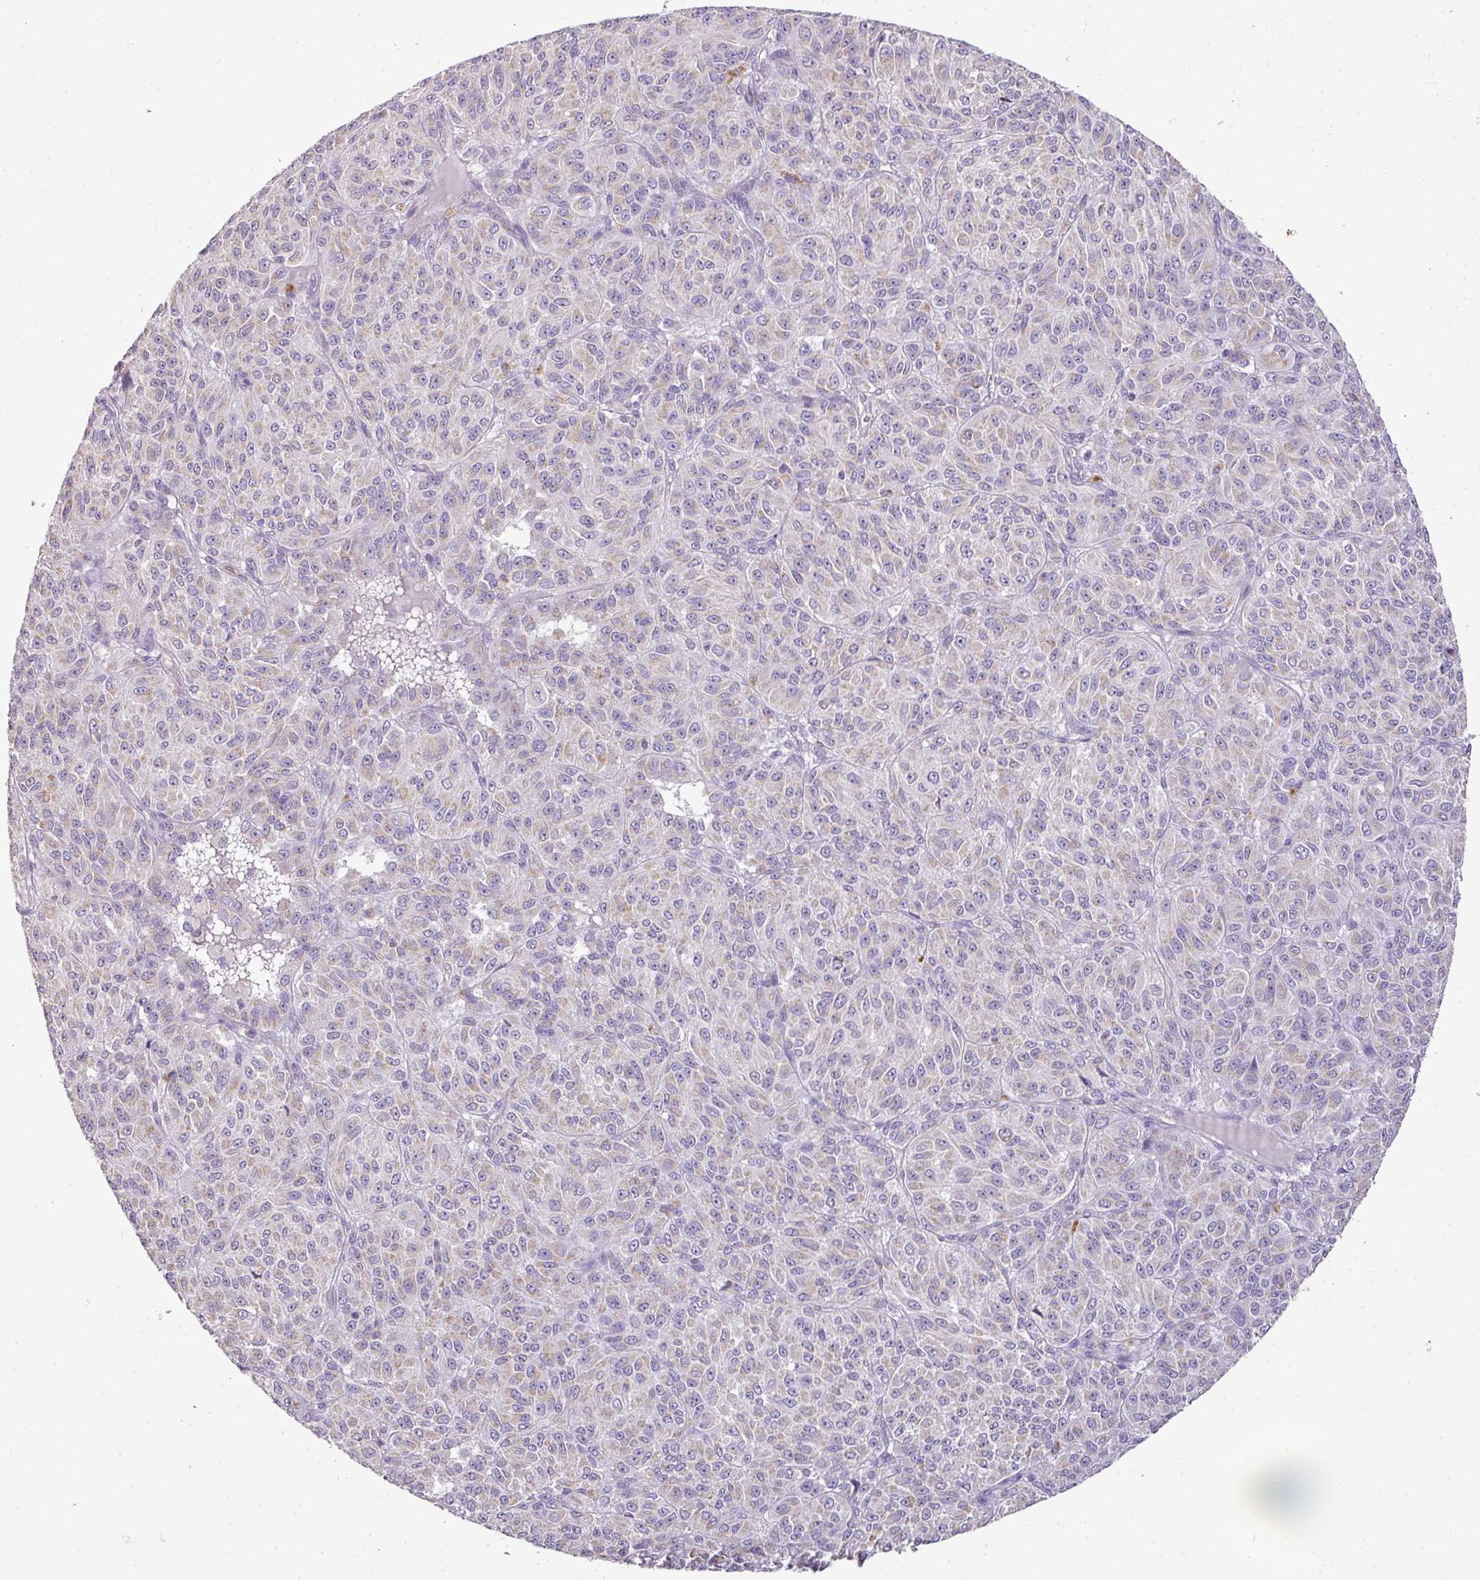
{"staining": {"intensity": "weak", "quantity": "25%-75%", "location": "cytoplasmic/membranous"}, "tissue": "melanoma", "cell_type": "Tumor cells", "image_type": "cancer", "snomed": [{"axis": "morphology", "description": "Malignant melanoma, Metastatic site"}, {"axis": "topography", "description": "Brain"}], "caption": "Immunohistochemistry (DAB) staining of human malignant melanoma (metastatic site) exhibits weak cytoplasmic/membranous protein staining in approximately 25%-75% of tumor cells.", "gene": "BRINP2", "patient": {"sex": "female", "age": 56}}